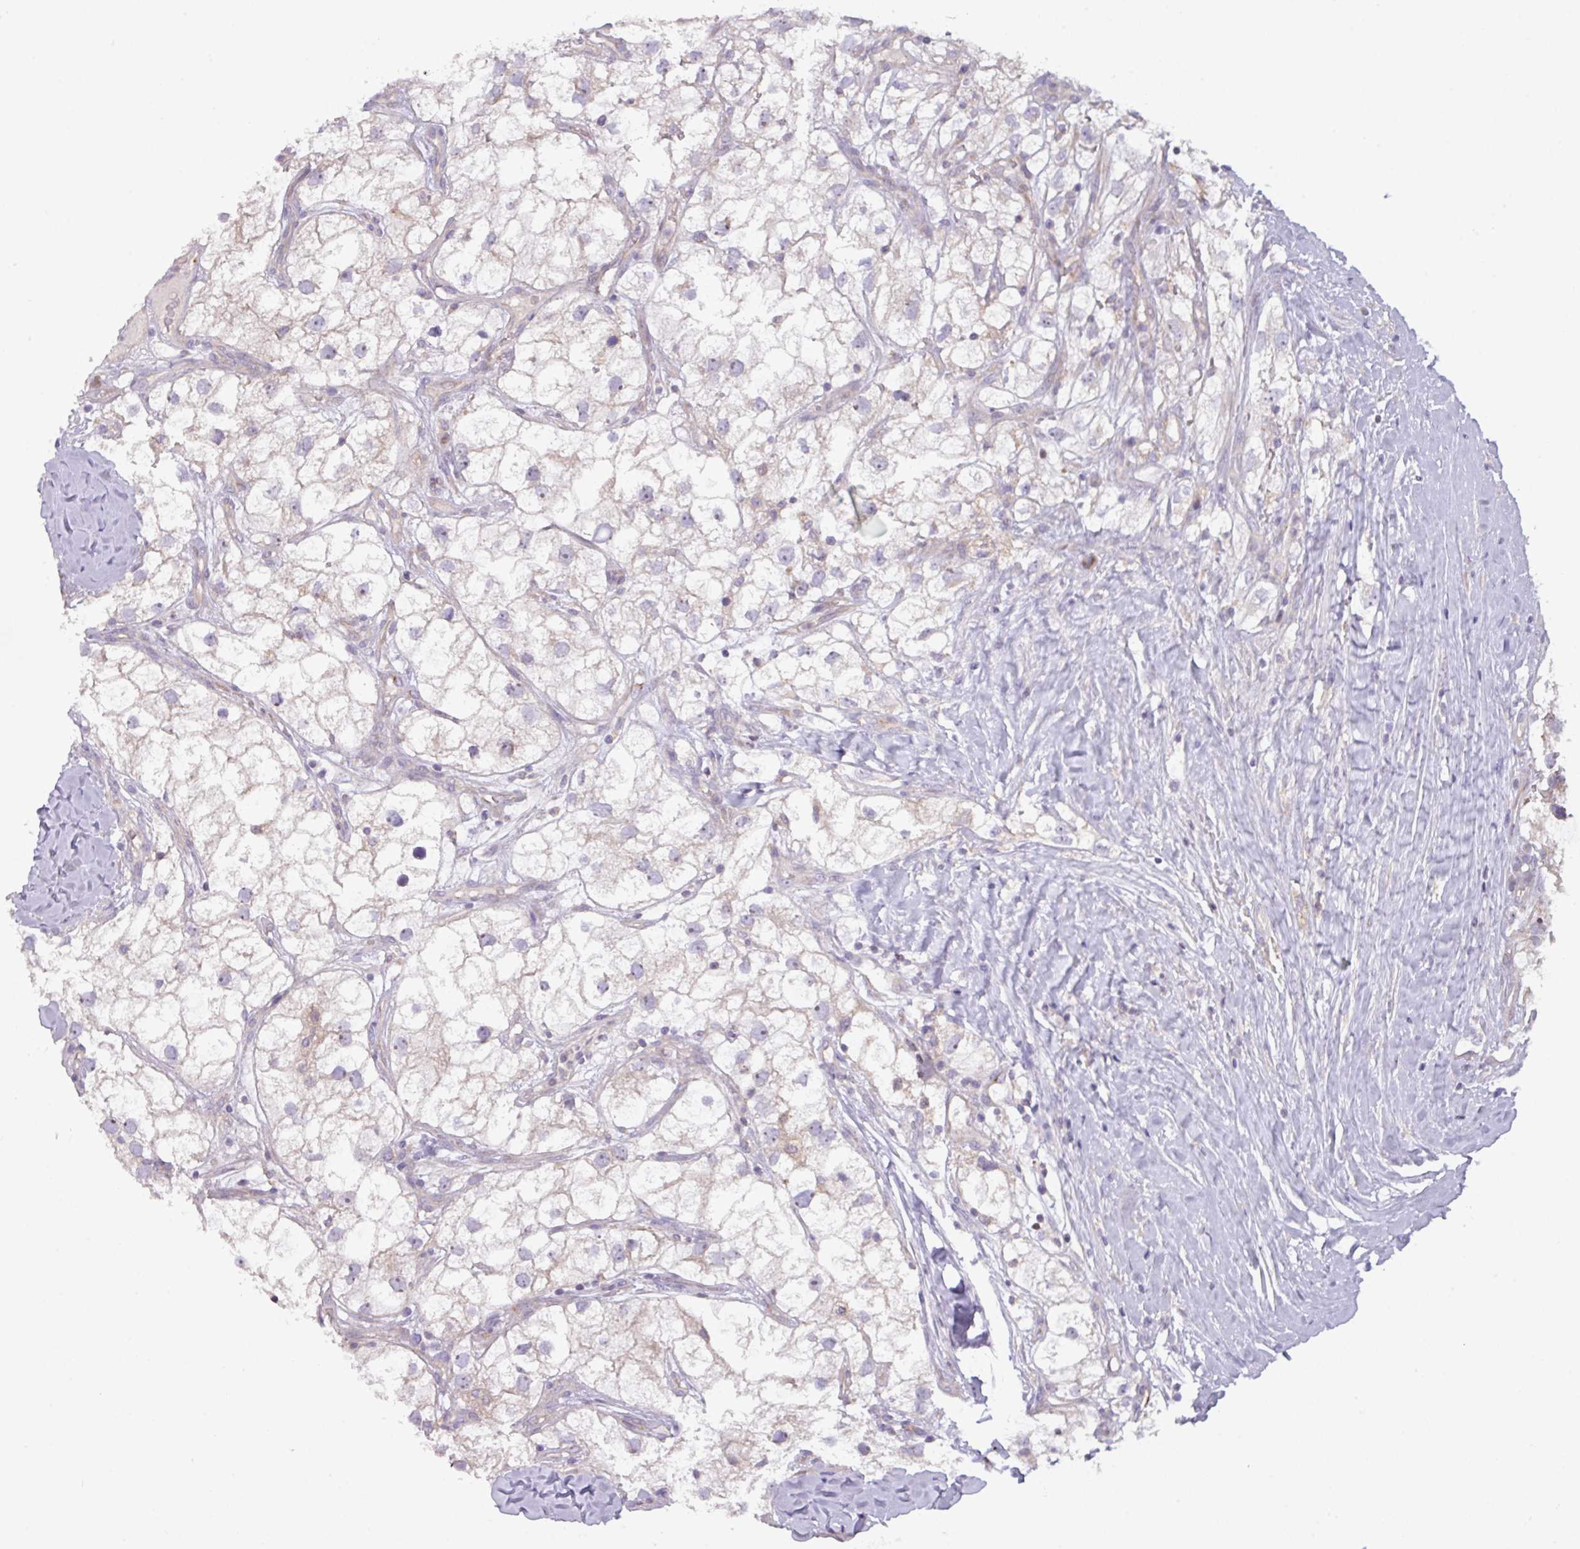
{"staining": {"intensity": "negative", "quantity": "none", "location": "none"}, "tissue": "renal cancer", "cell_type": "Tumor cells", "image_type": "cancer", "snomed": [{"axis": "morphology", "description": "Adenocarcinoma, NOS"}, {"axis": "topography", "description": "Kidney"}], "caption": "Adenocarcinoma (renal) was stained to show a protein in brown. There is no significant expression in tumor cells.", "gene": "ZNF394", "patient": {"sex": "male", "age": 59}}